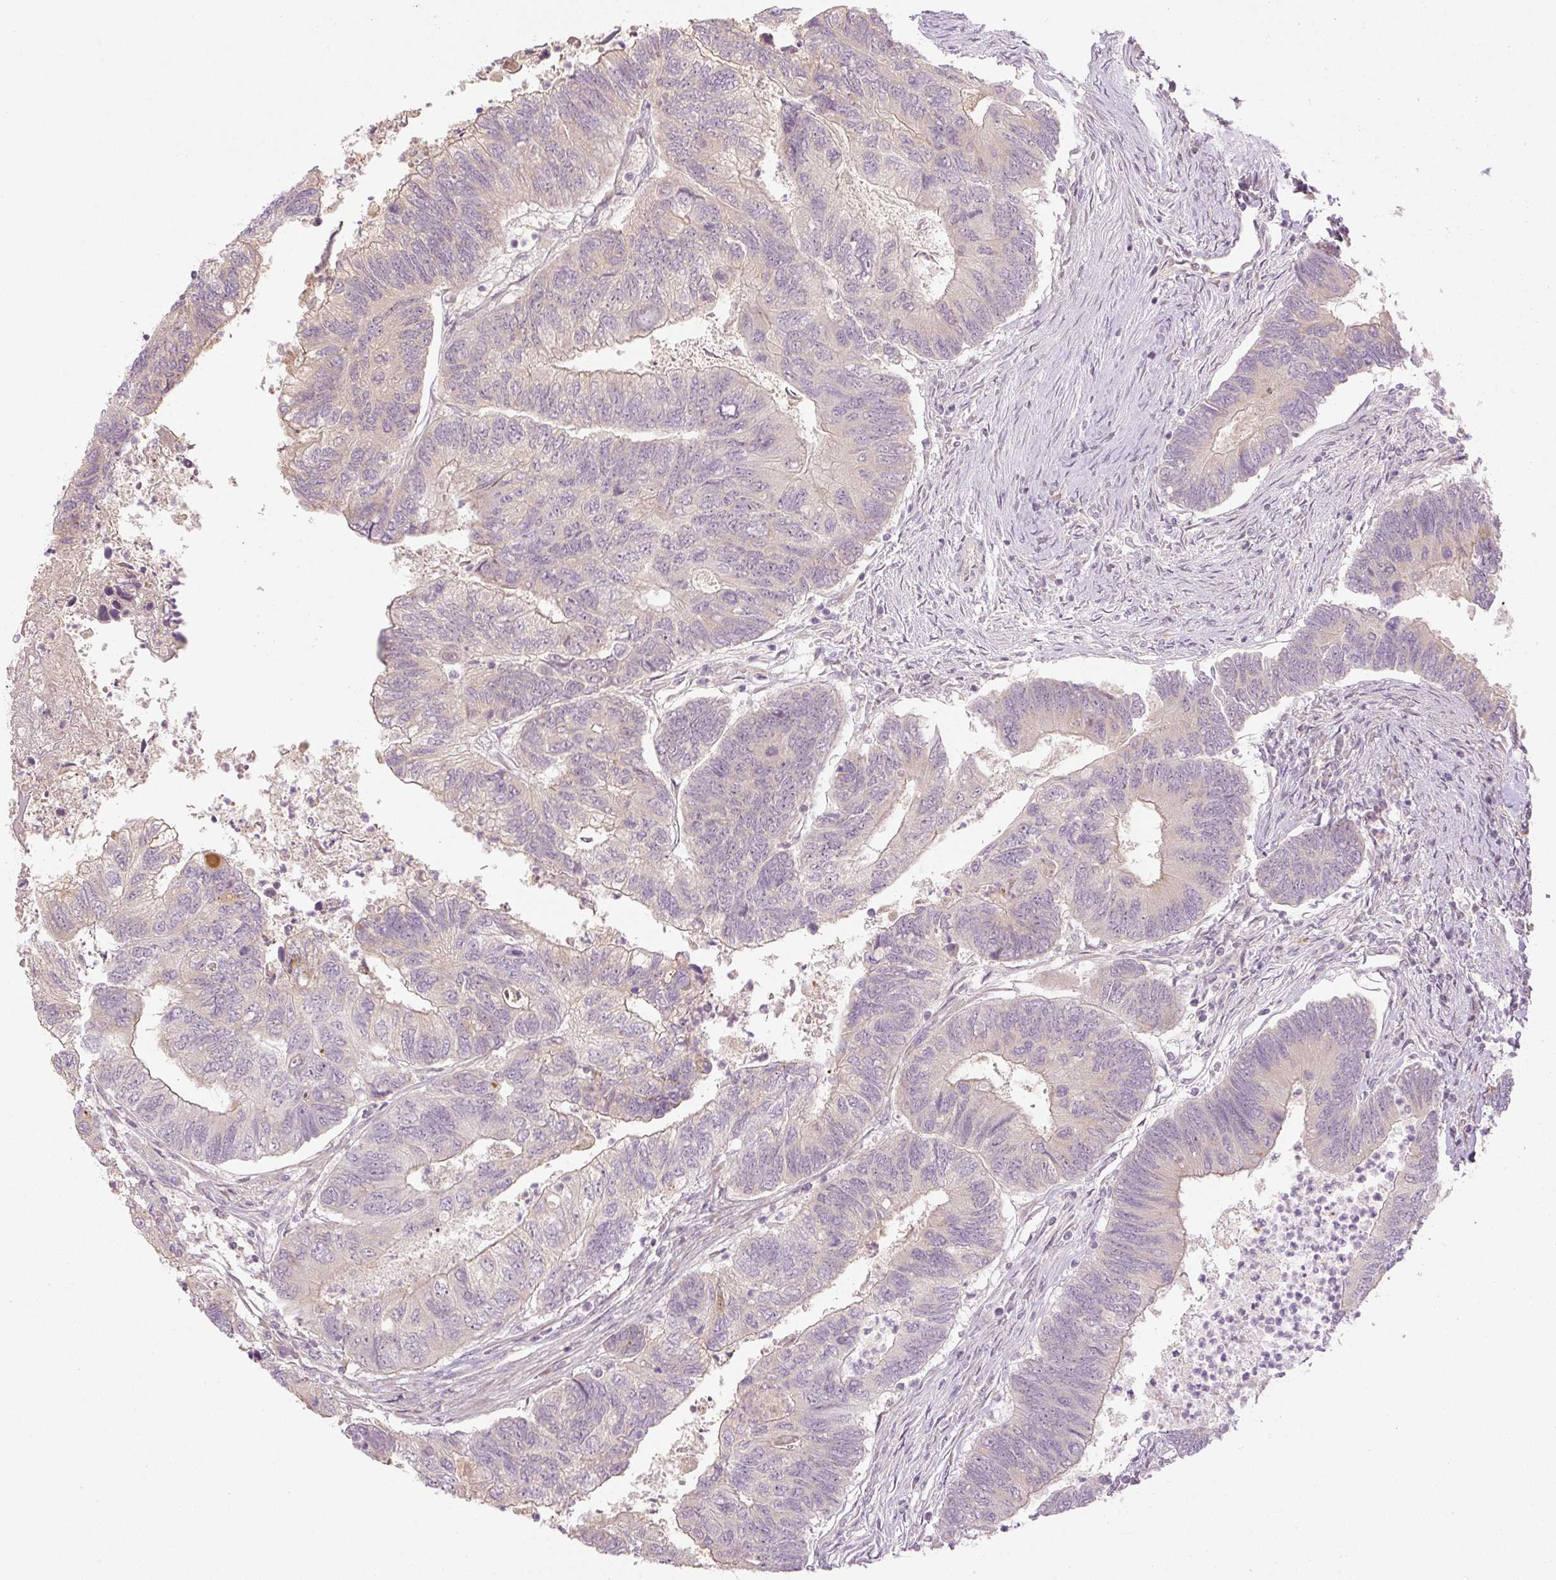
{"staining": {"intensity": "weak", "quantity": "<25%", "location": "nuclear"}, "tissue": "colorectal cancer", "cell_type": "Tumor cells", "image_type": "cancer", "snomed": [{"axis": "morphology", "description": "Adenocarcinoma, NOS"}, {"axis": "topography", "description": "Colon"}], "caption": "DAB (3,3'-diaminobenzidine) immunohistochemical staining of colorectal adenocarcinoma exhibits no significant expression in tumor cells.", "gene": "AAR2", "patient": {"sex": "female", "age": 67}}